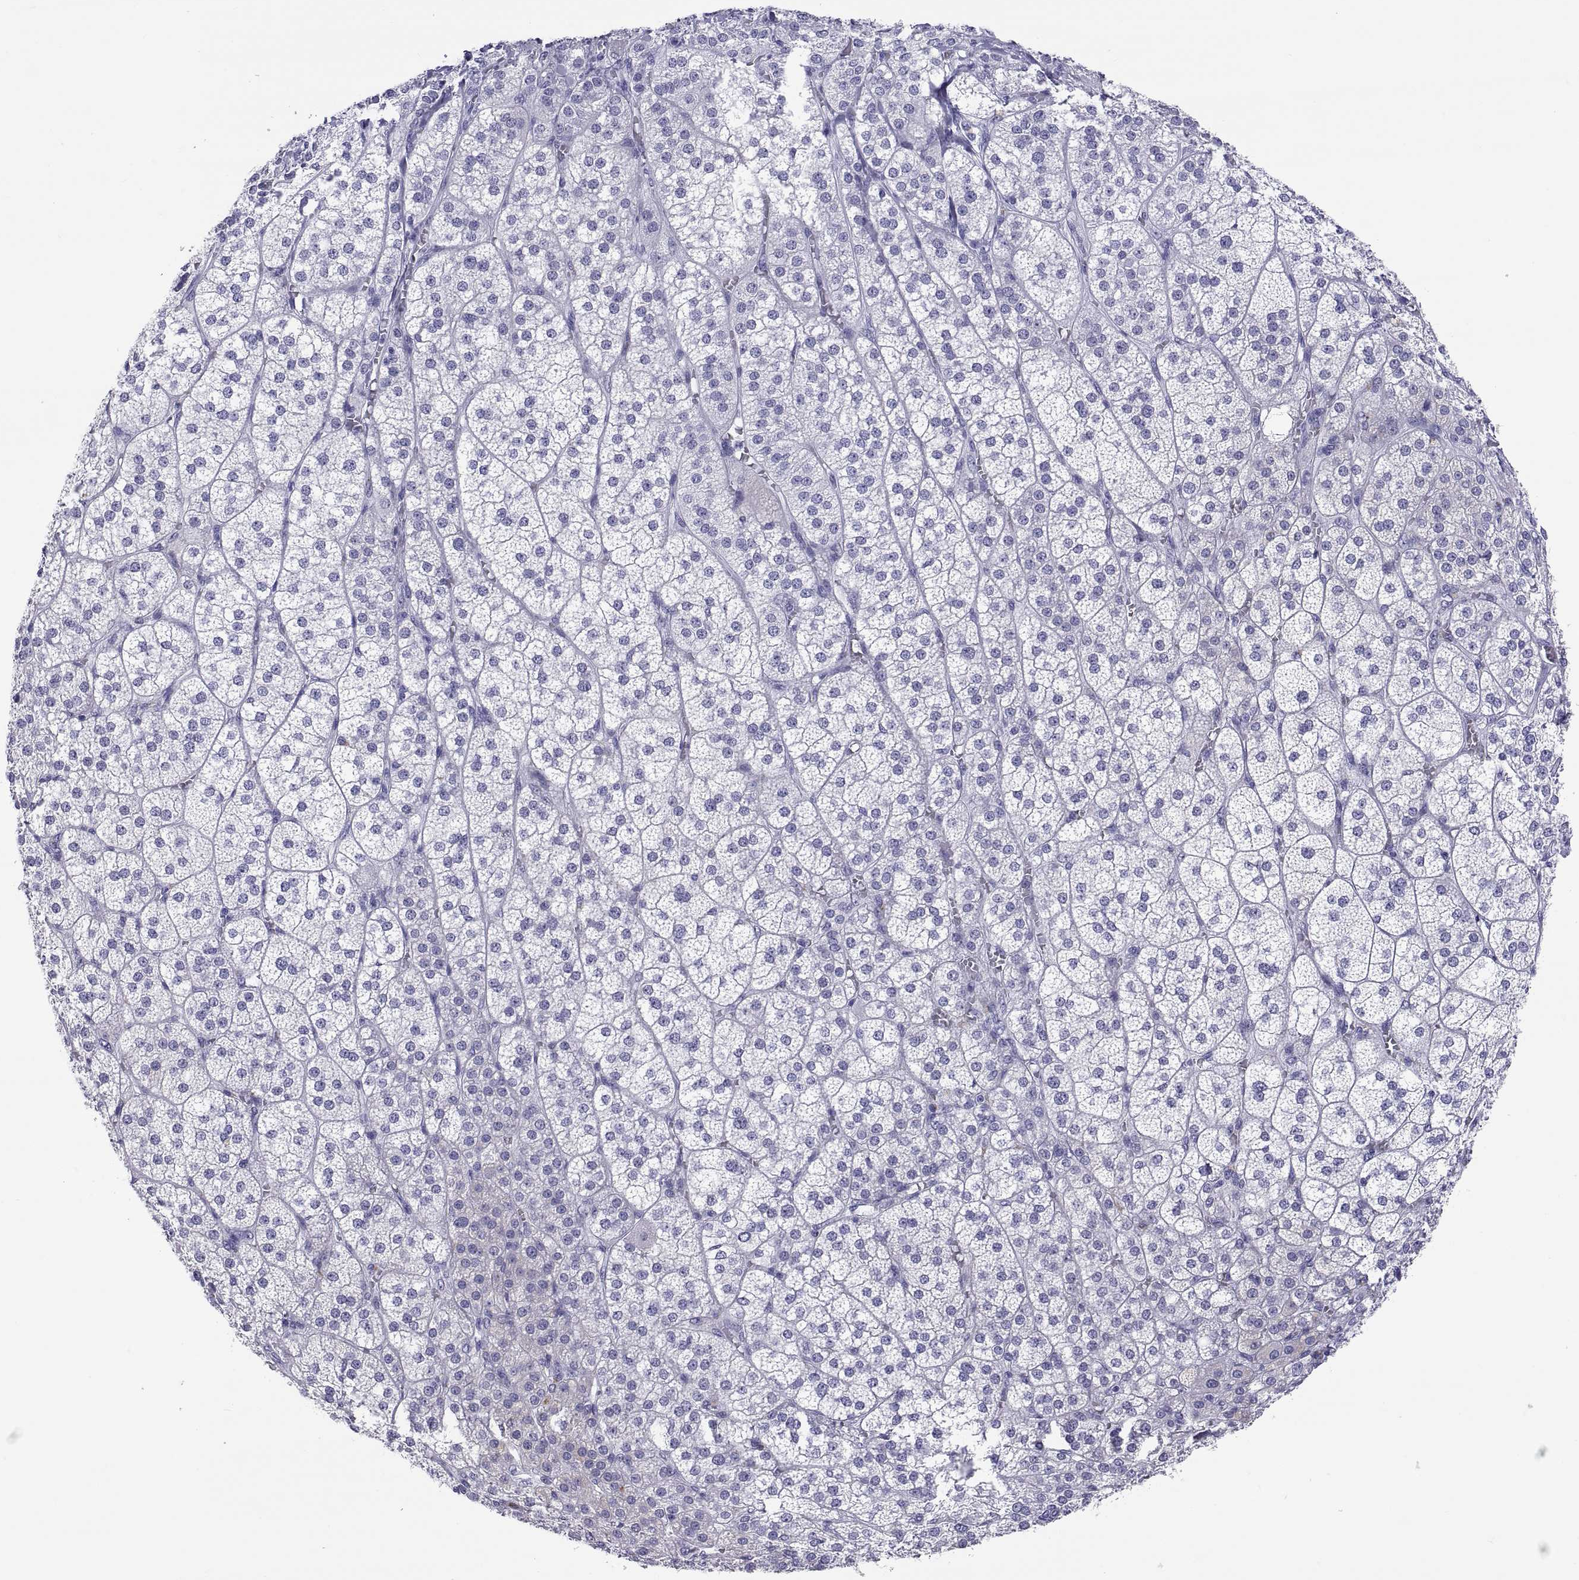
{"staining": {"intensity": "negative", "quantity": "none", "location": "none"}, "tissue": "adrenal gland", "cell_type": "Glandular cells", "image_type": "normal", "snomed": [{"axis": "morphology", "description": "Normal tissue, NOS"}, {"axis": "topography", "description": "Adrenal gland"}], "caption": "Immunohistochemistry (IHC) of benign adrenal gland exhibits no positivity in glandular cells.", "gene": "QRICH2", "patient": {"sex": "female", "age": 60}}